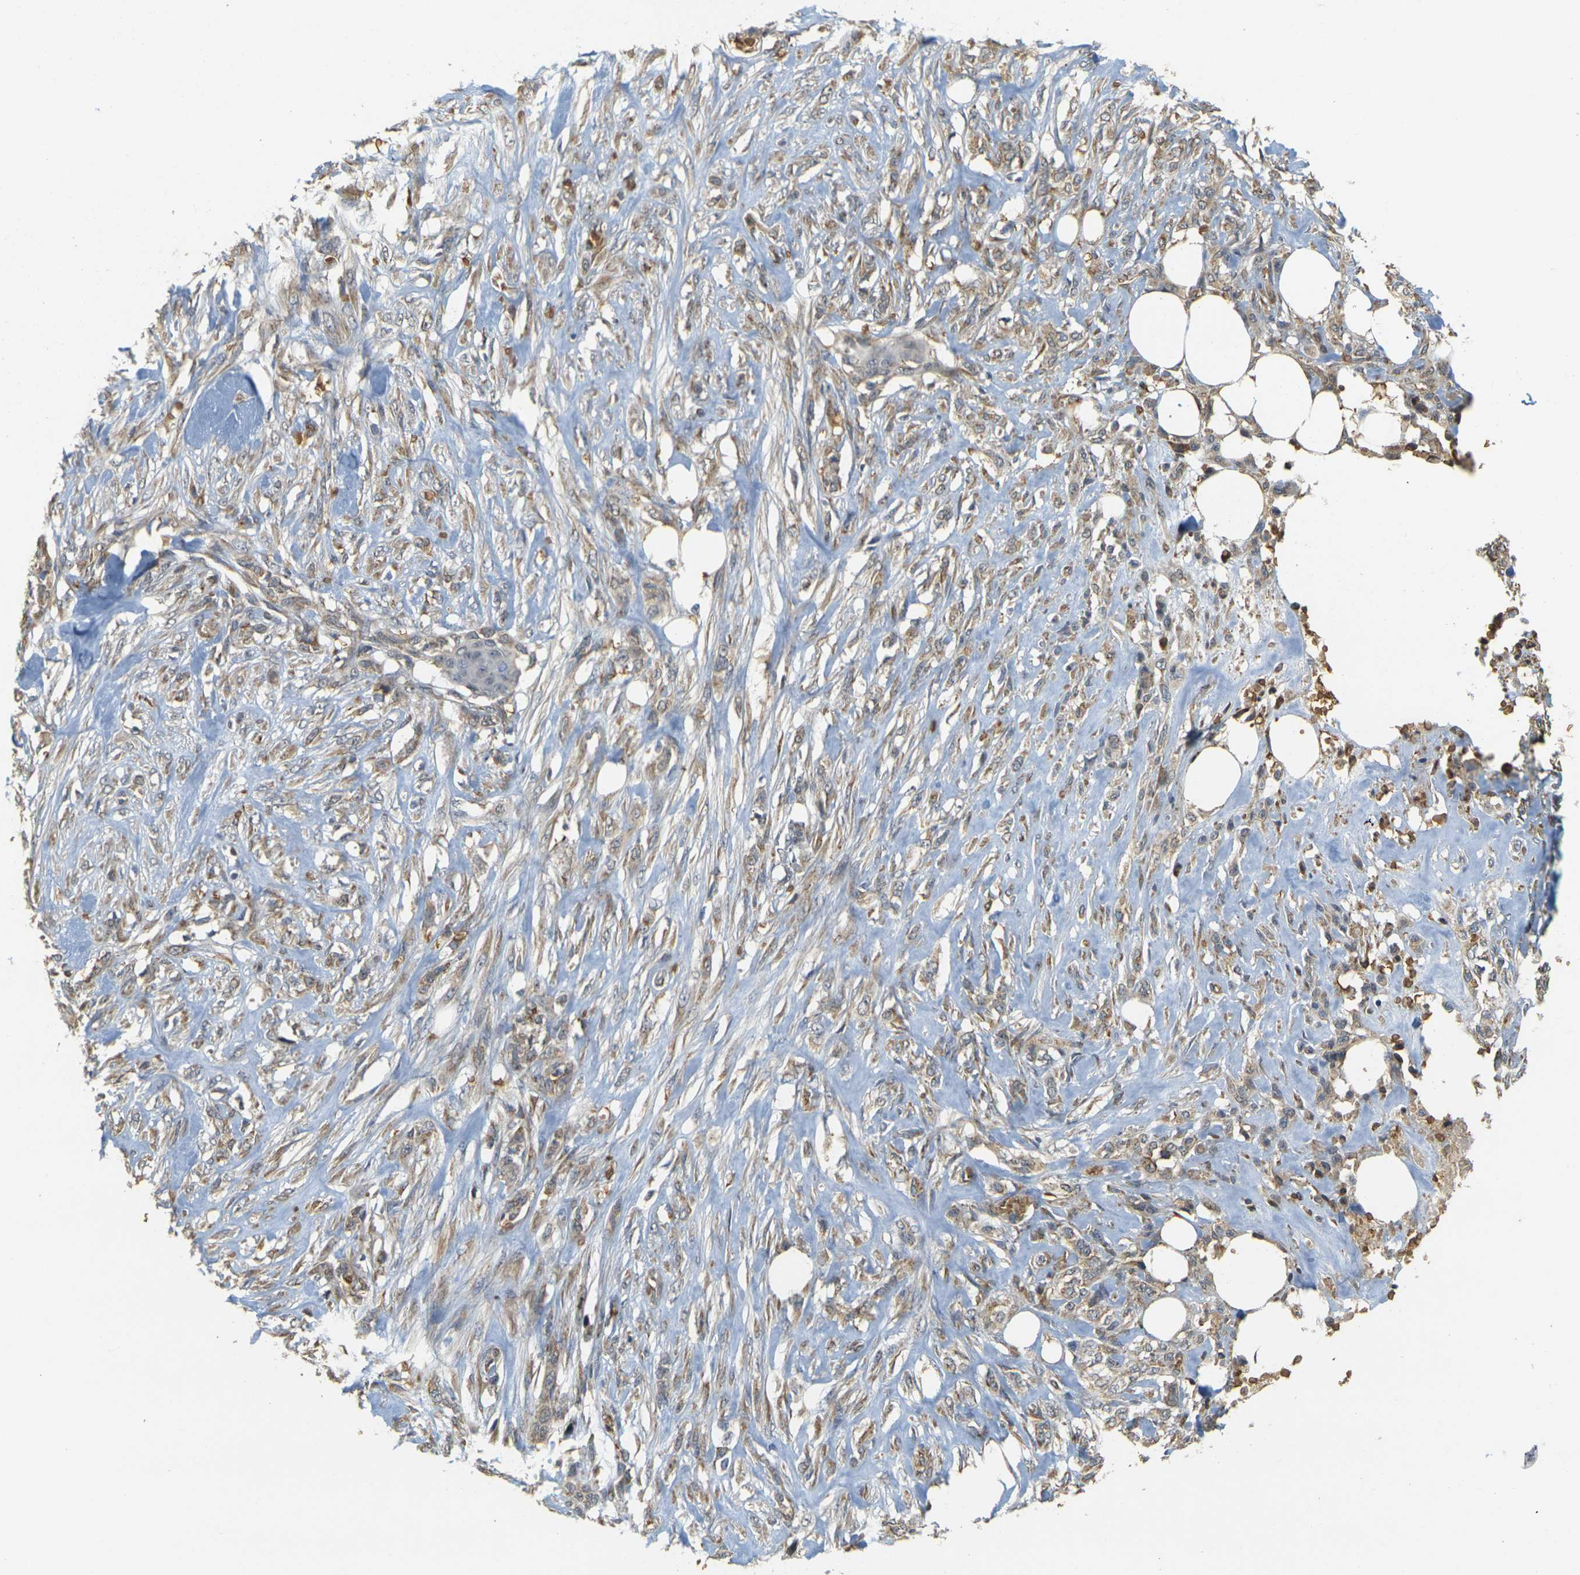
{"staining": {"intensity": "weak", "quantity": "25%-75%", "location": "cytoplasmic/membranous"}, "tissue": "skin cancer", "cell_type": "Tumor cells", "image_type": "cancer", "snomed": [{"axis": "morphology", "description": "Squamous cell carcinoma, NOS"}, {"axis": "topography", "description": "Skin"}], "caption": "Protein expression analysis of human squamous cell carcinoma (skin) reveals weak cytoplasmic/membranous positivity in about 25%-75% of tumor cells. The staining was performed using DAB to visualize the protein expression in brown, while the nuclei were stained in blue with hematoxylin (Magnification: 20x).", "gene": "MEGF9", "patient": {"sex": "female", "age": 59}}